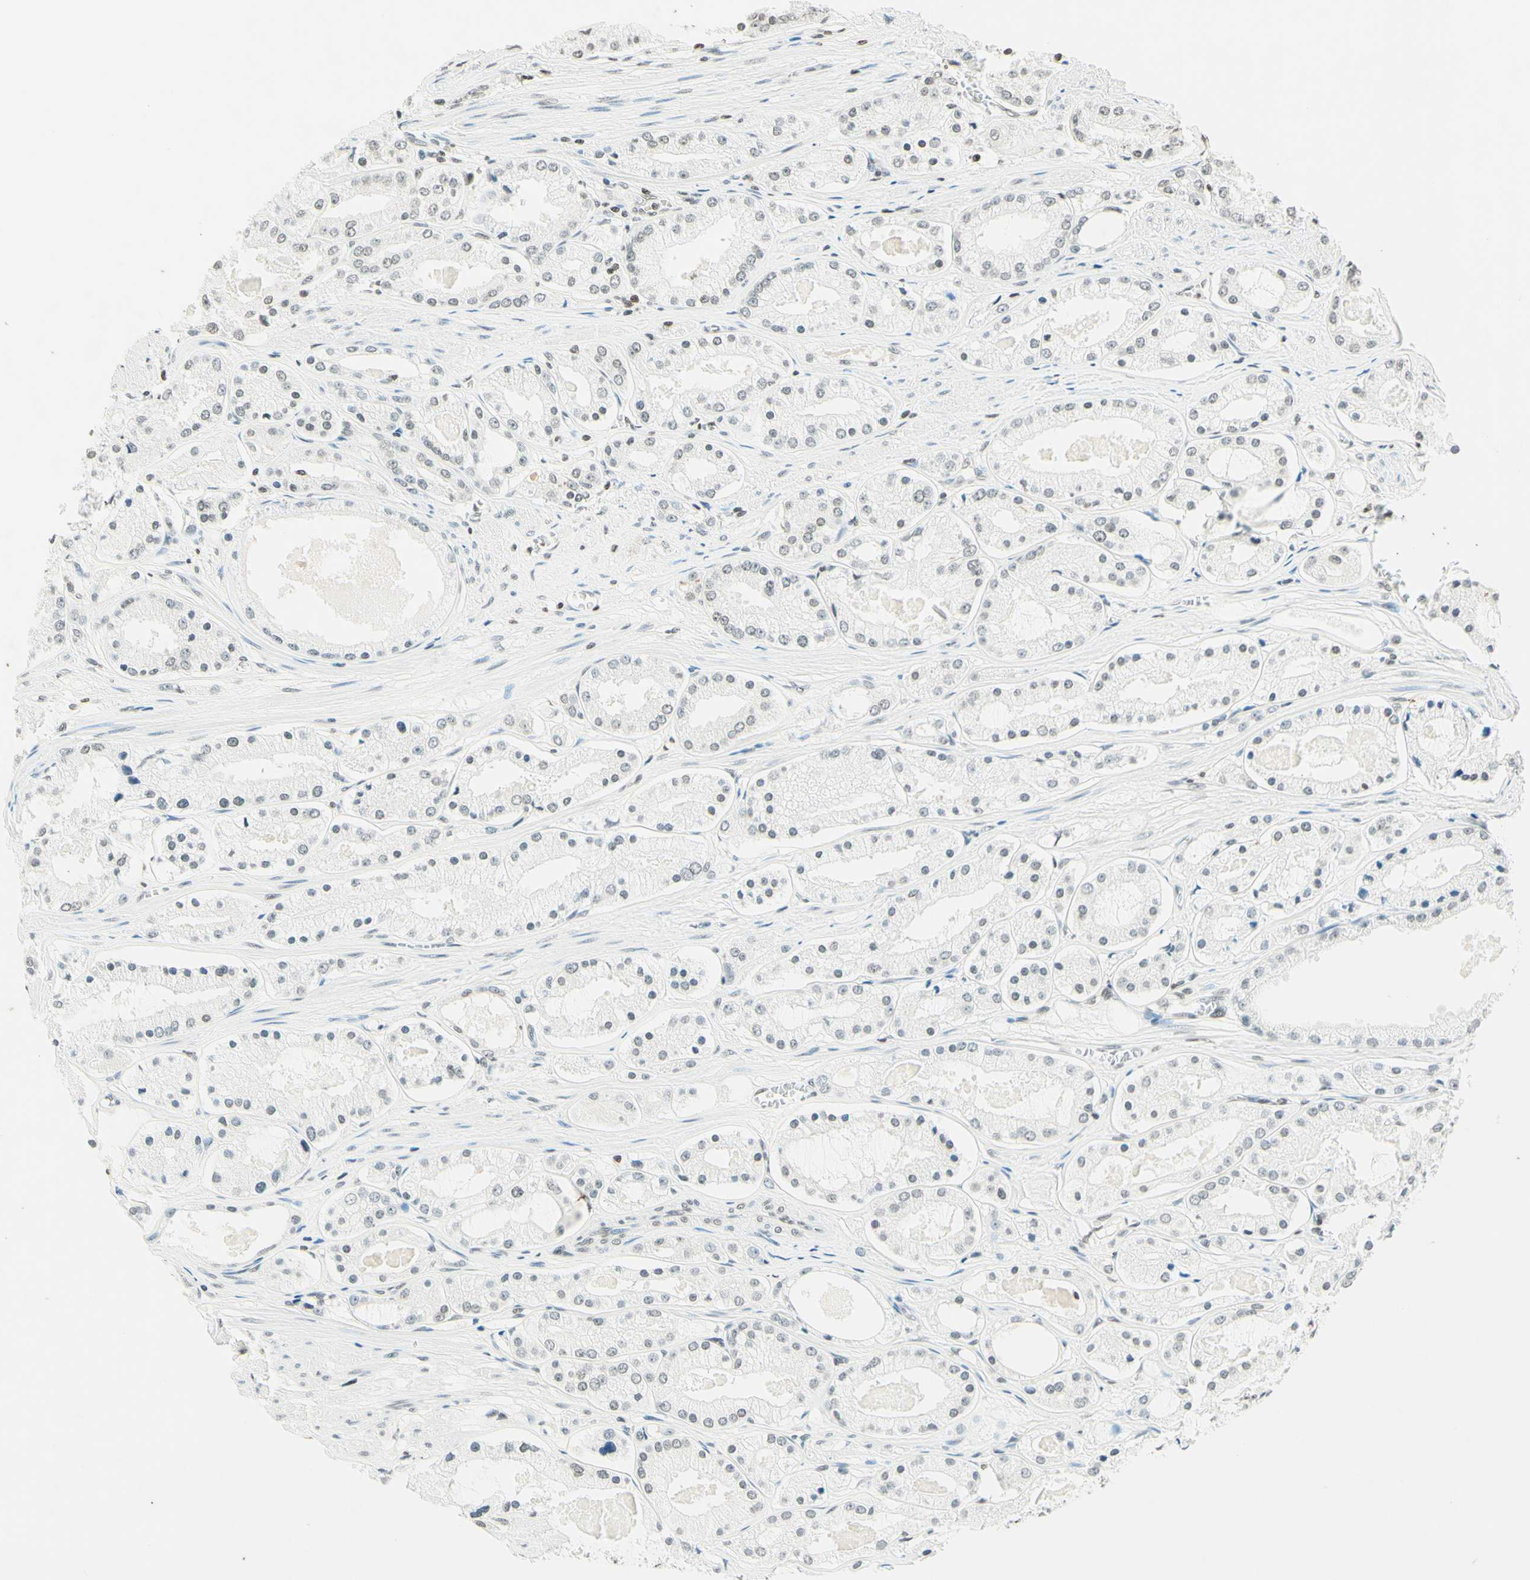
{"staining": {"intensity": "weak", "quantity": "25%-75%", "location": "nuclear"}, "tissue": "prostate cancer", "cell_type": "Tumor cells", "image_type": "cancer", "snomed": [{"axis": "morphology", "description": "Adenocarcinoma, High grade"}, {"axis": "topography", "description": "Prostate"}], "caption": "This is an image of immunohistochemistry staining of prostate cancer, which shows weak staining in the nuclear of tumor cells.", "gene": "MSH2", "patient": {"sex": "male", "age": 66}}